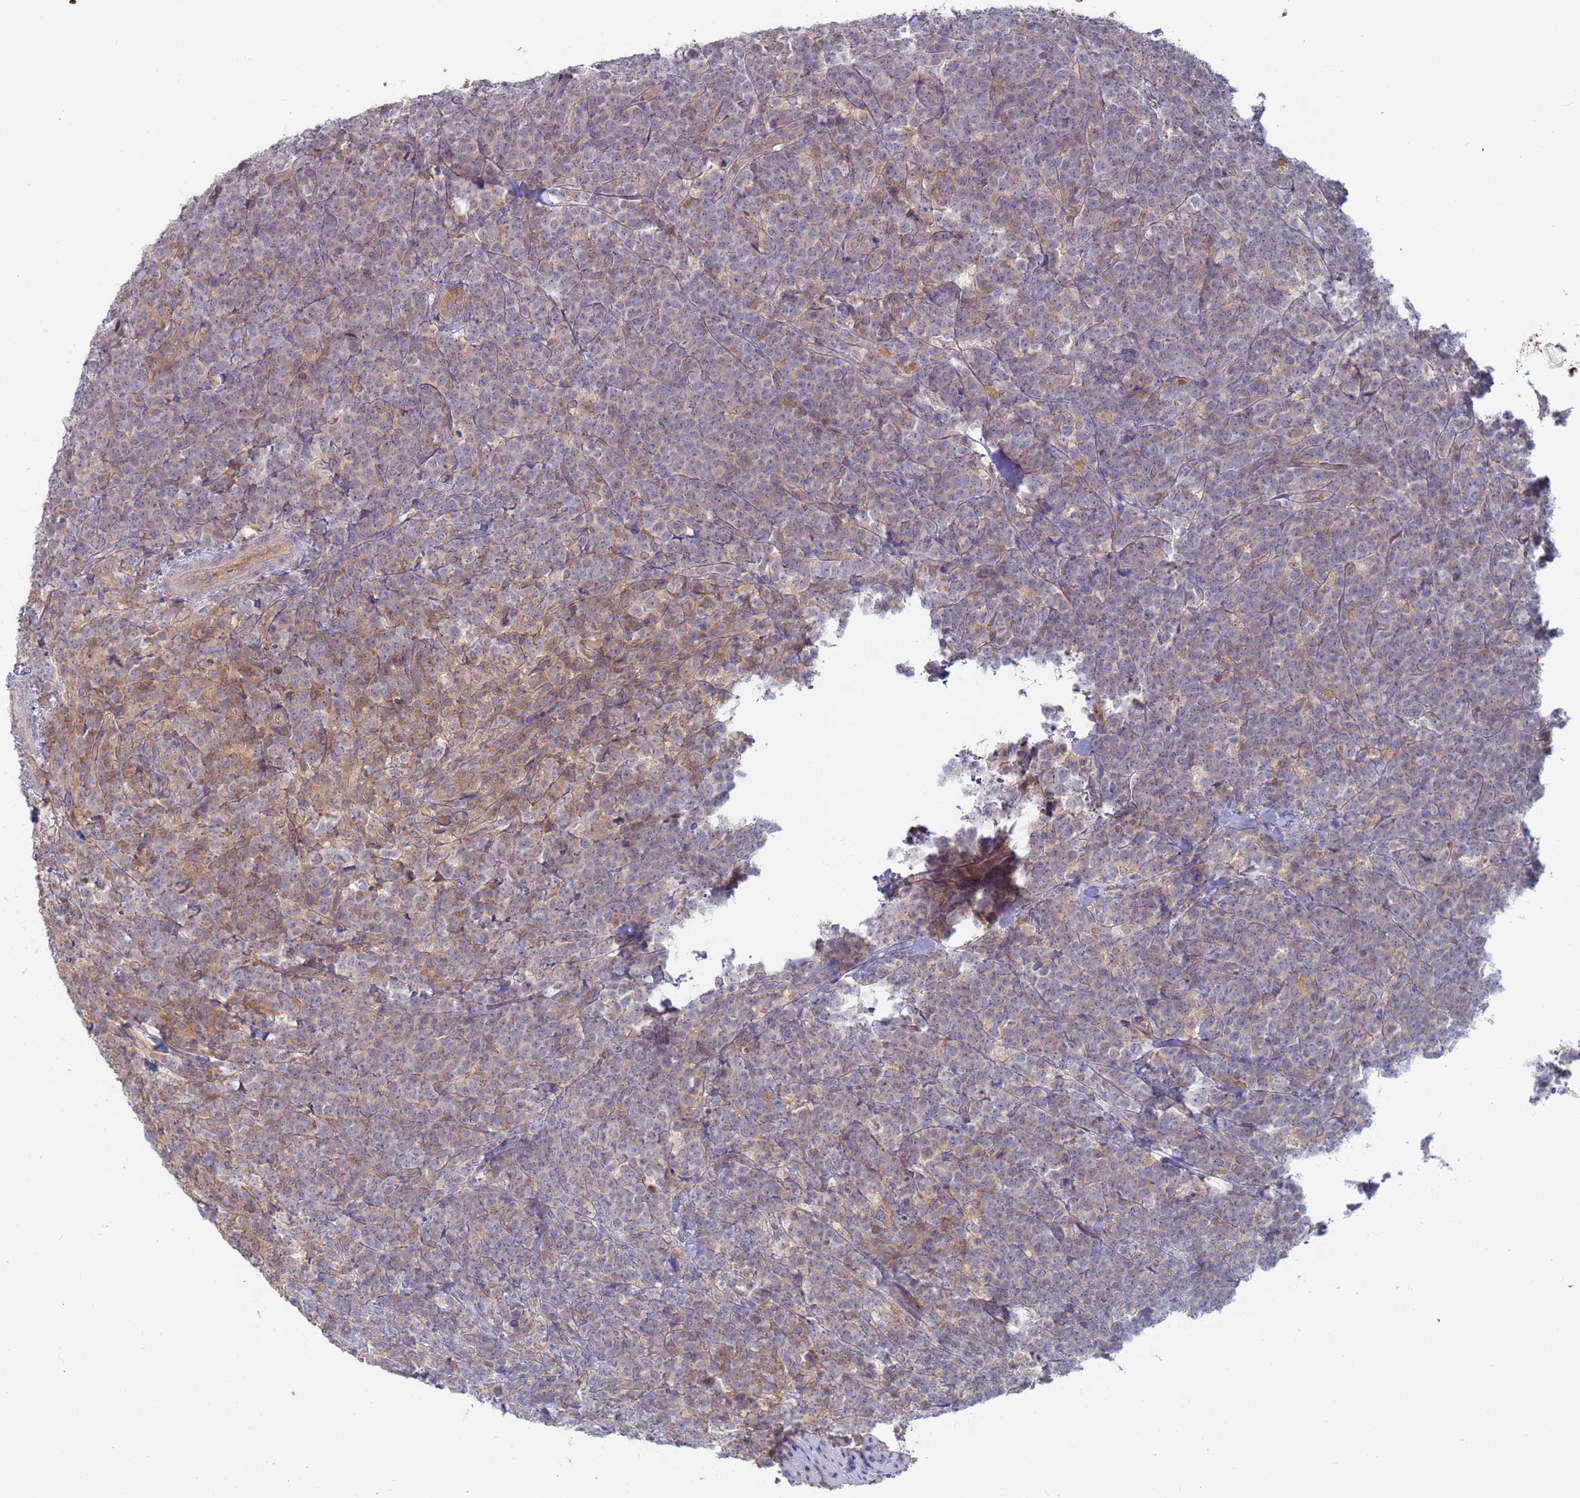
{"staining": {"intensity": "weak", "quantity": "<25%", "location": "cytoplasmic/membranous"}, "tissue": "lymphoma", "cell_type": "Tumor cells", "image_type": "cancer", "snomed": [{"axis": "morphology", "description": "Malignant lymphoma, non-Hodgkin's type, High grade"}, {"axis": "topography", "description": "Small intestine"}], "caption": "Tumor cells are negative for protein expression in human high-grade malignant lymphoma, non-Hodgkin's type.", "gene": "SHARPIN", "patient": {"sex": "male", "age": 8}}